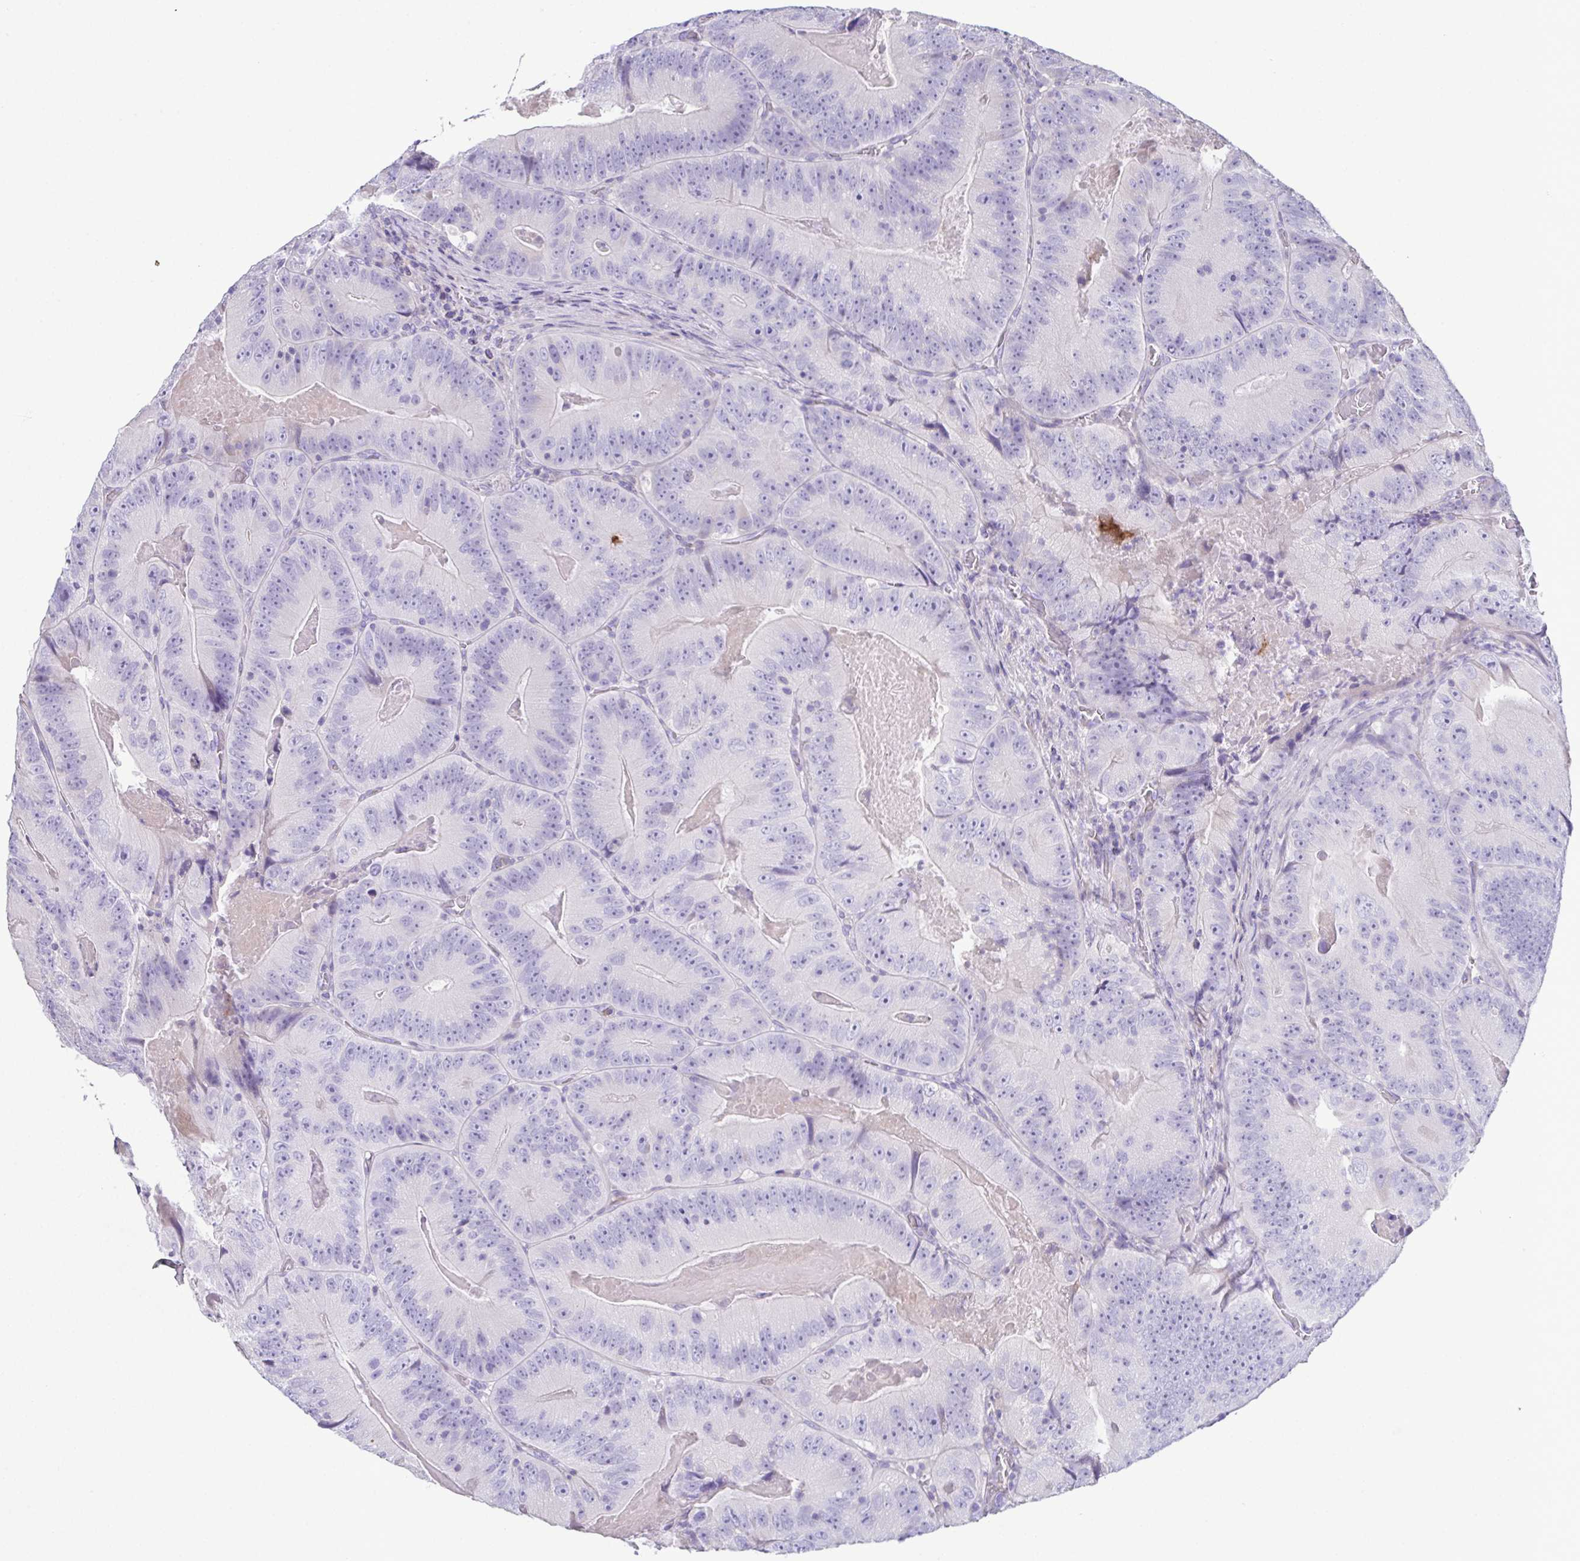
{"staining": {"intensity": "negative", "quantity": "none", "location": "none"}, "tissue": "colorectal cancer", "cell_type": "Tumor cells", "image_type": "cancer", "snomed": [{"axis": "morphology", "description": "Adenocarcinoma, NOS"}, {"axis": "topography", "description": "Colon"}], "caption": "IHC micrograph of human colorectal cancer stained for a protein (brown), which displays no expression in tumor cells.", "gene": "MARCO", "patient": {"sex": "female", "age": 86}}